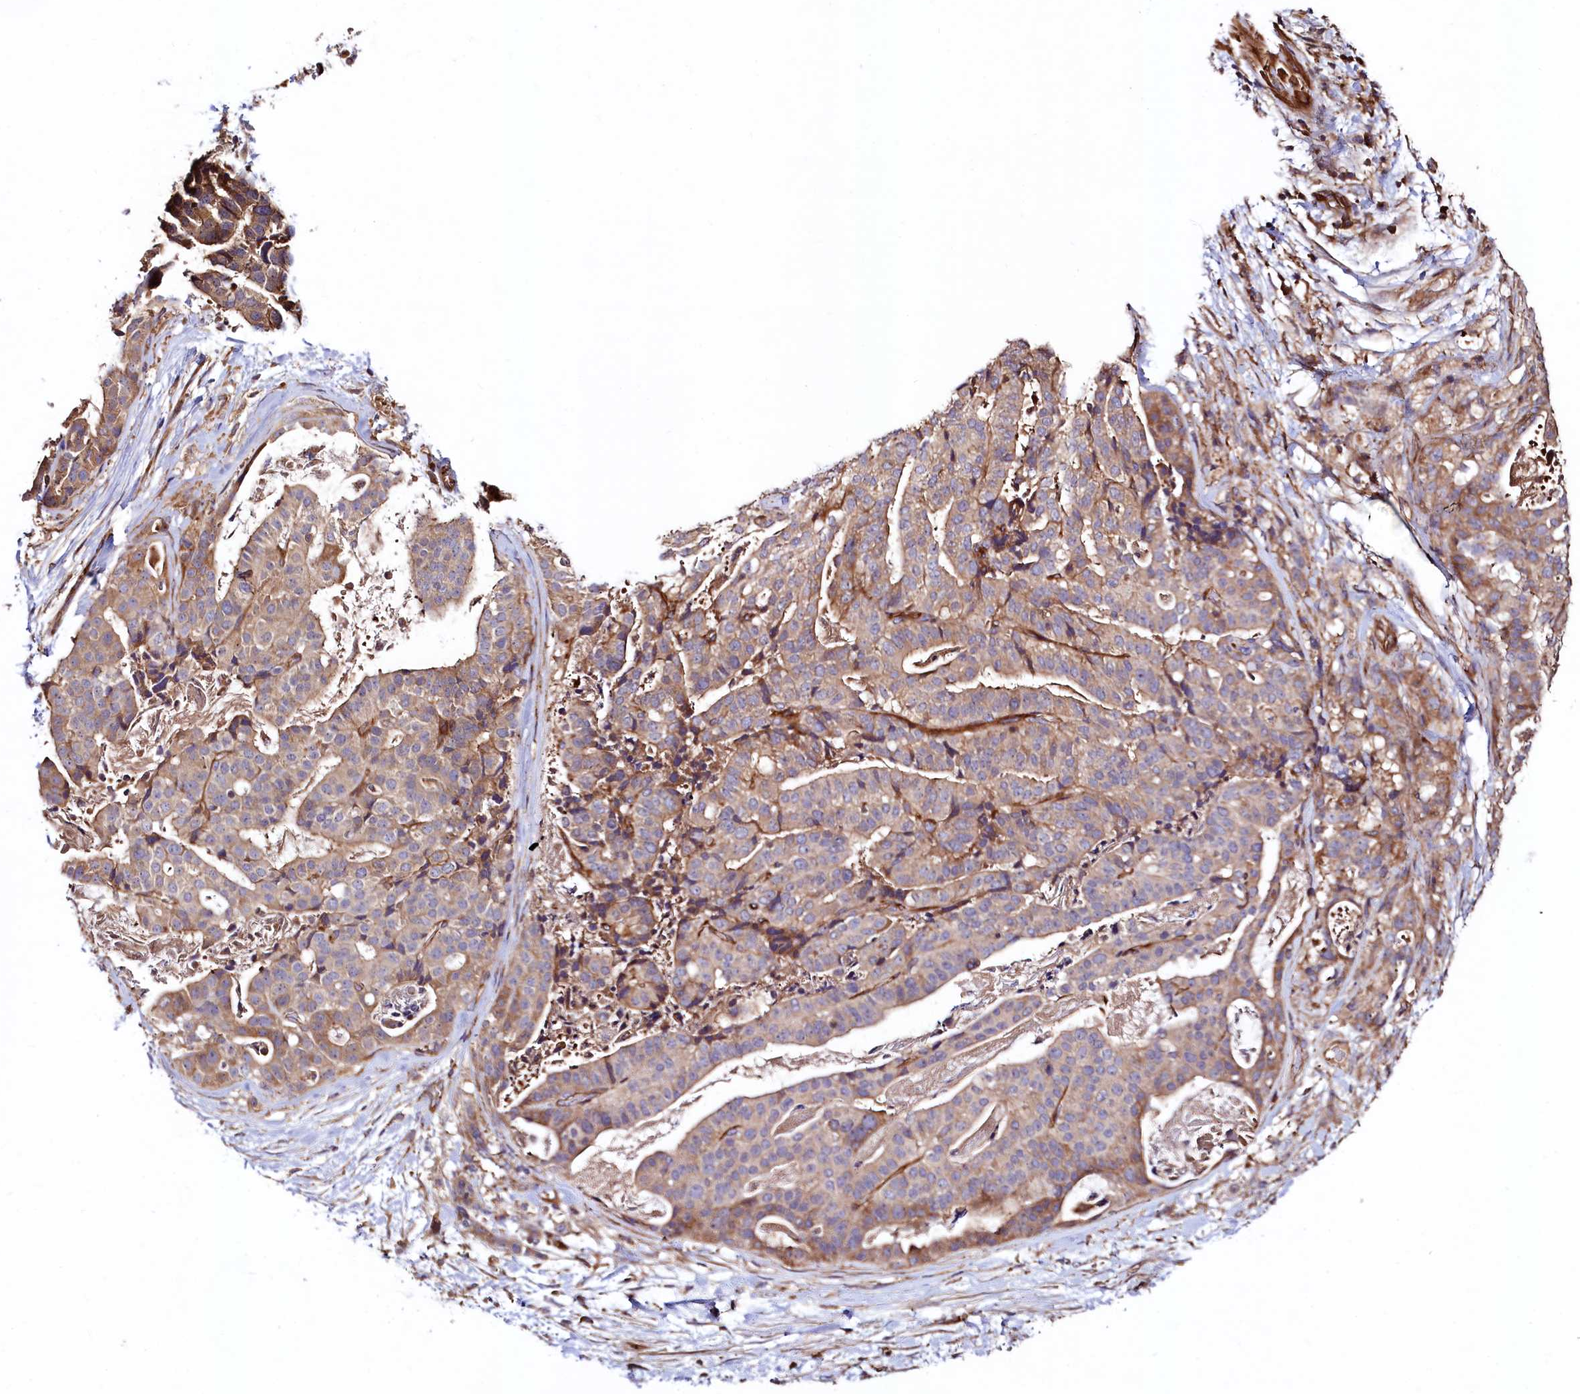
{"staining": {"intensity": "moderate", "quantity": "25%-75%", "location": "cytoplasmic/membranous"}, "tissue": "stomach cancer", "cell_type": "Tumor cells", "image_type": "cancer", "snomed": [{"axis": "morphology", "description": "Adenocarcinoma, NOS"}, {"axis": "topography", "description": "Stomach"}], "caption": "The immunohistochemical stain shows moderate cytoplasmic/membranous expression in tumor cells of adenocarcinoma (stomach) tissue.", "gene": "KLHDC4", "patient": {"sex": "male", "age": 48}}